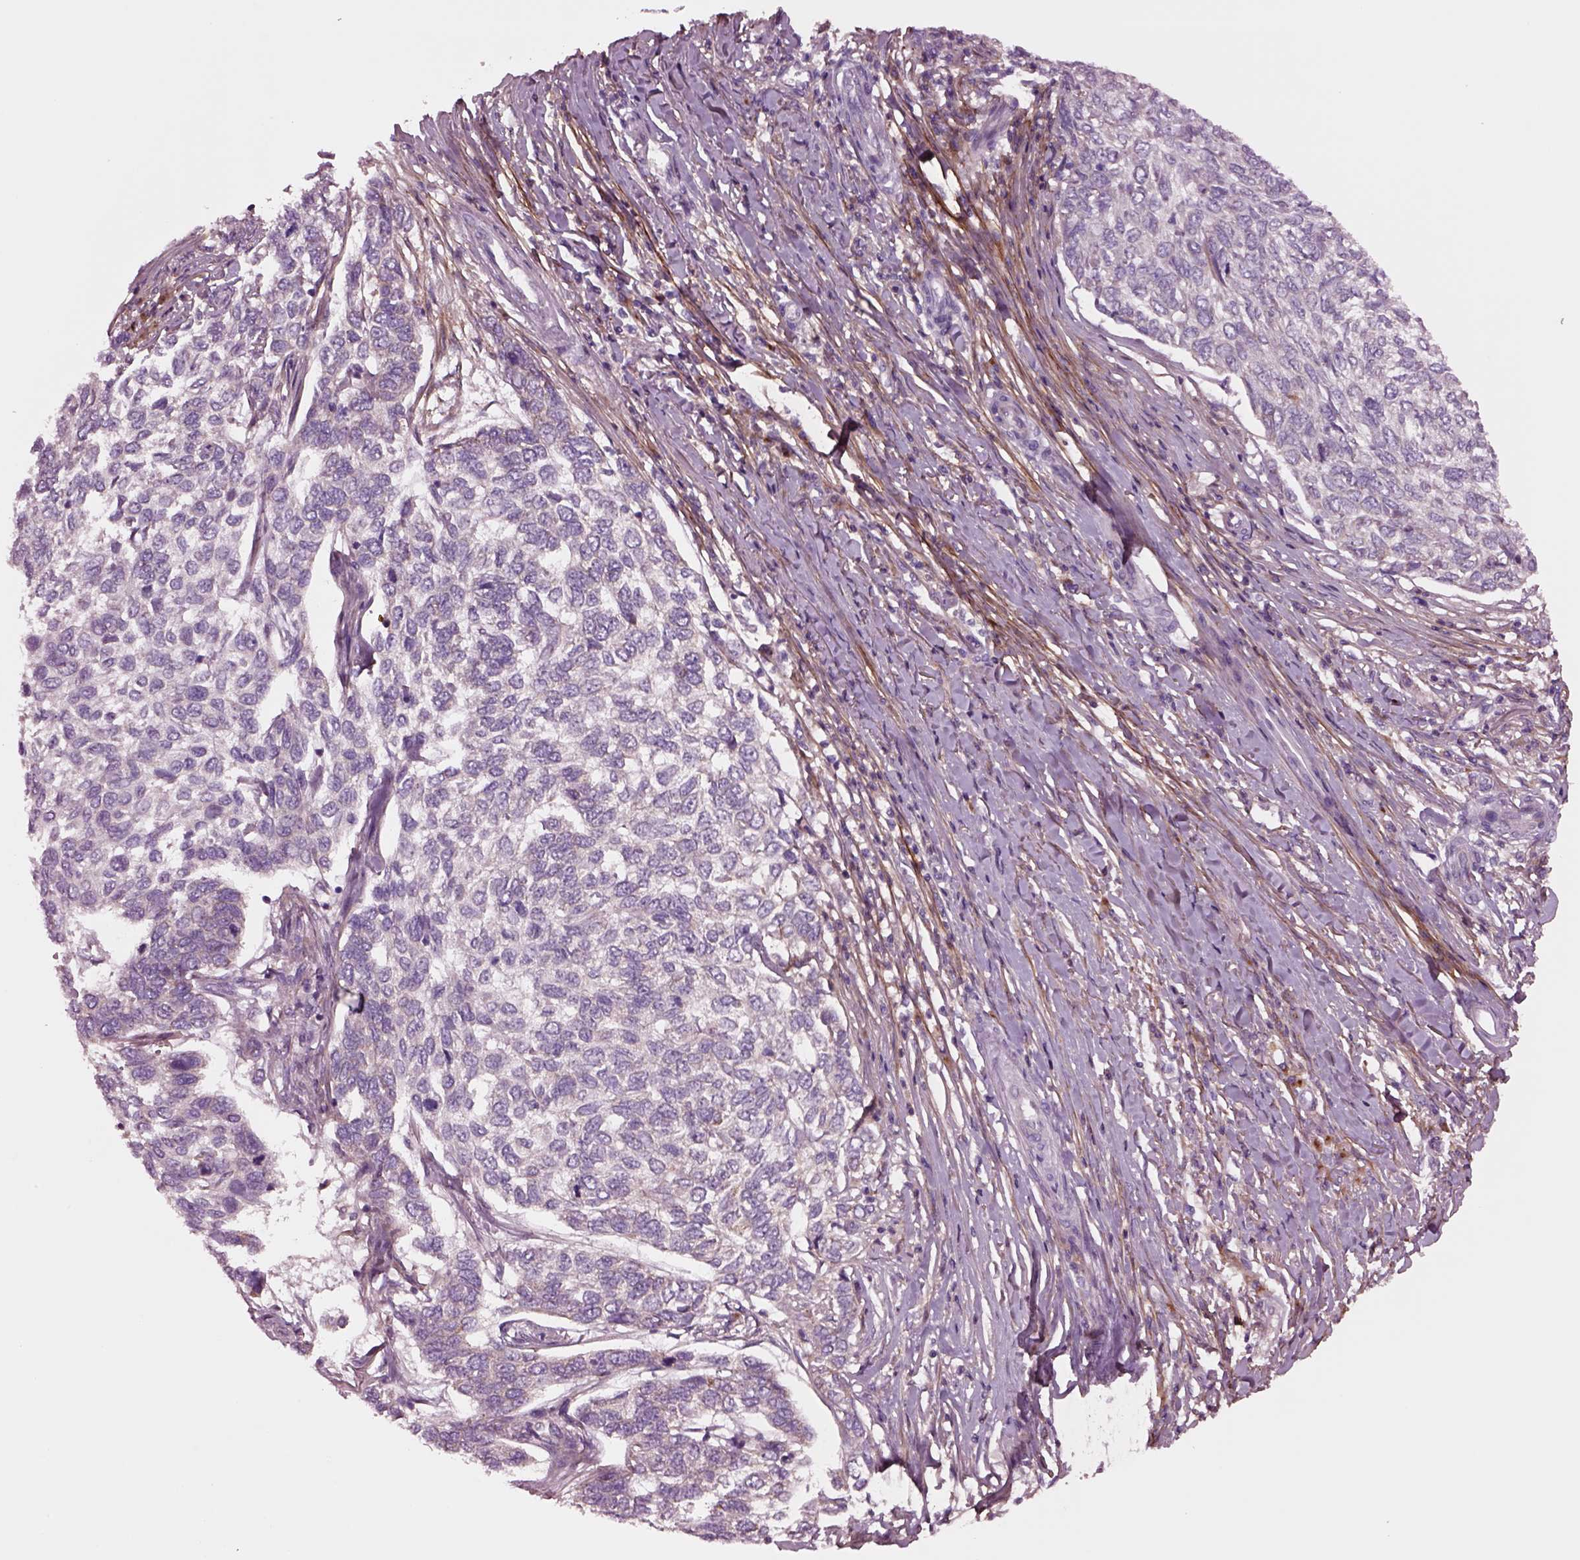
{"staining": {"intensity": "negative", "quantity": "none", "location": "none"}, "tissue": "skin cancer", "cell_type": "Tumor cells", "image_type": "cancer", "snomed": [{"axis": "morphology", "description": "Basal cell carcinoma"}, {"axis": "topography", "description": "Skin"}], "caption": "This is a photomicrograph of immunohistochemistry (IHC) staining of skin basal cell carcinoma, which shows no positivity in tumor cells.", "gene": "SEC23A", "patient": {"sex": "female", "age": 65}}